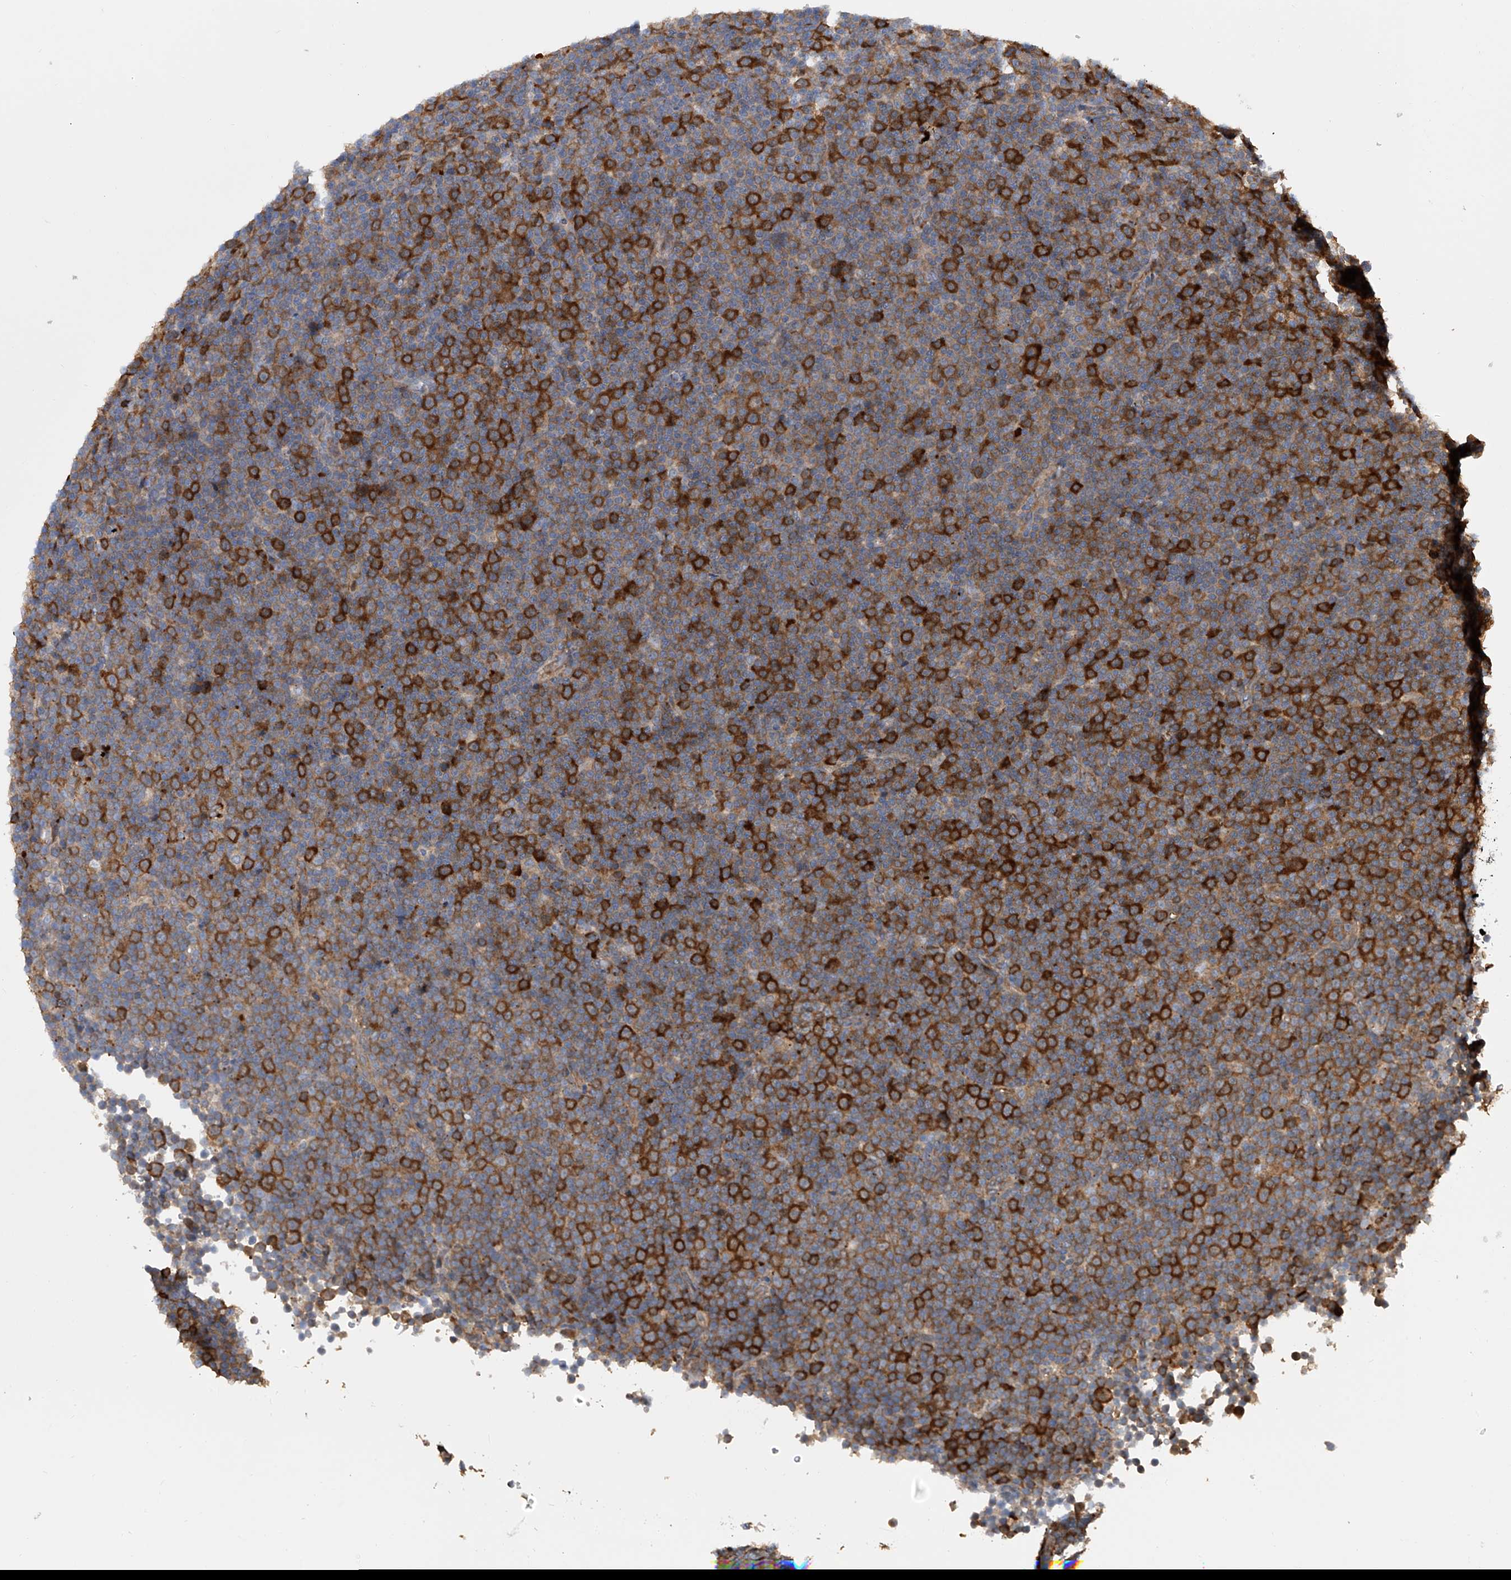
{"staining": {"intensity": "strong", "quantity": "25%-75%", "location": "cytoplasmic/membranous"}, "tissue": "lymphoma", "cell_type": "Tumor cells", "image_type": "cancer", "snomed": [{"axis": "morphology", "description": "Malignant lymphoma, non-Hodgkin's type, Low grade"}, {"axis": "topography", "description": "Lymph node"}], "caption": "Protein expression analysis of malignant lymphoma, non-Hodgkin's type (low-grade) displays strong cytoplasmic/membranous staining in about 25%-75% of tumor cells. Nuclei are stained in blue.", "gene": "NUDT17", "patient": {"sex": "female", "age": 67}}